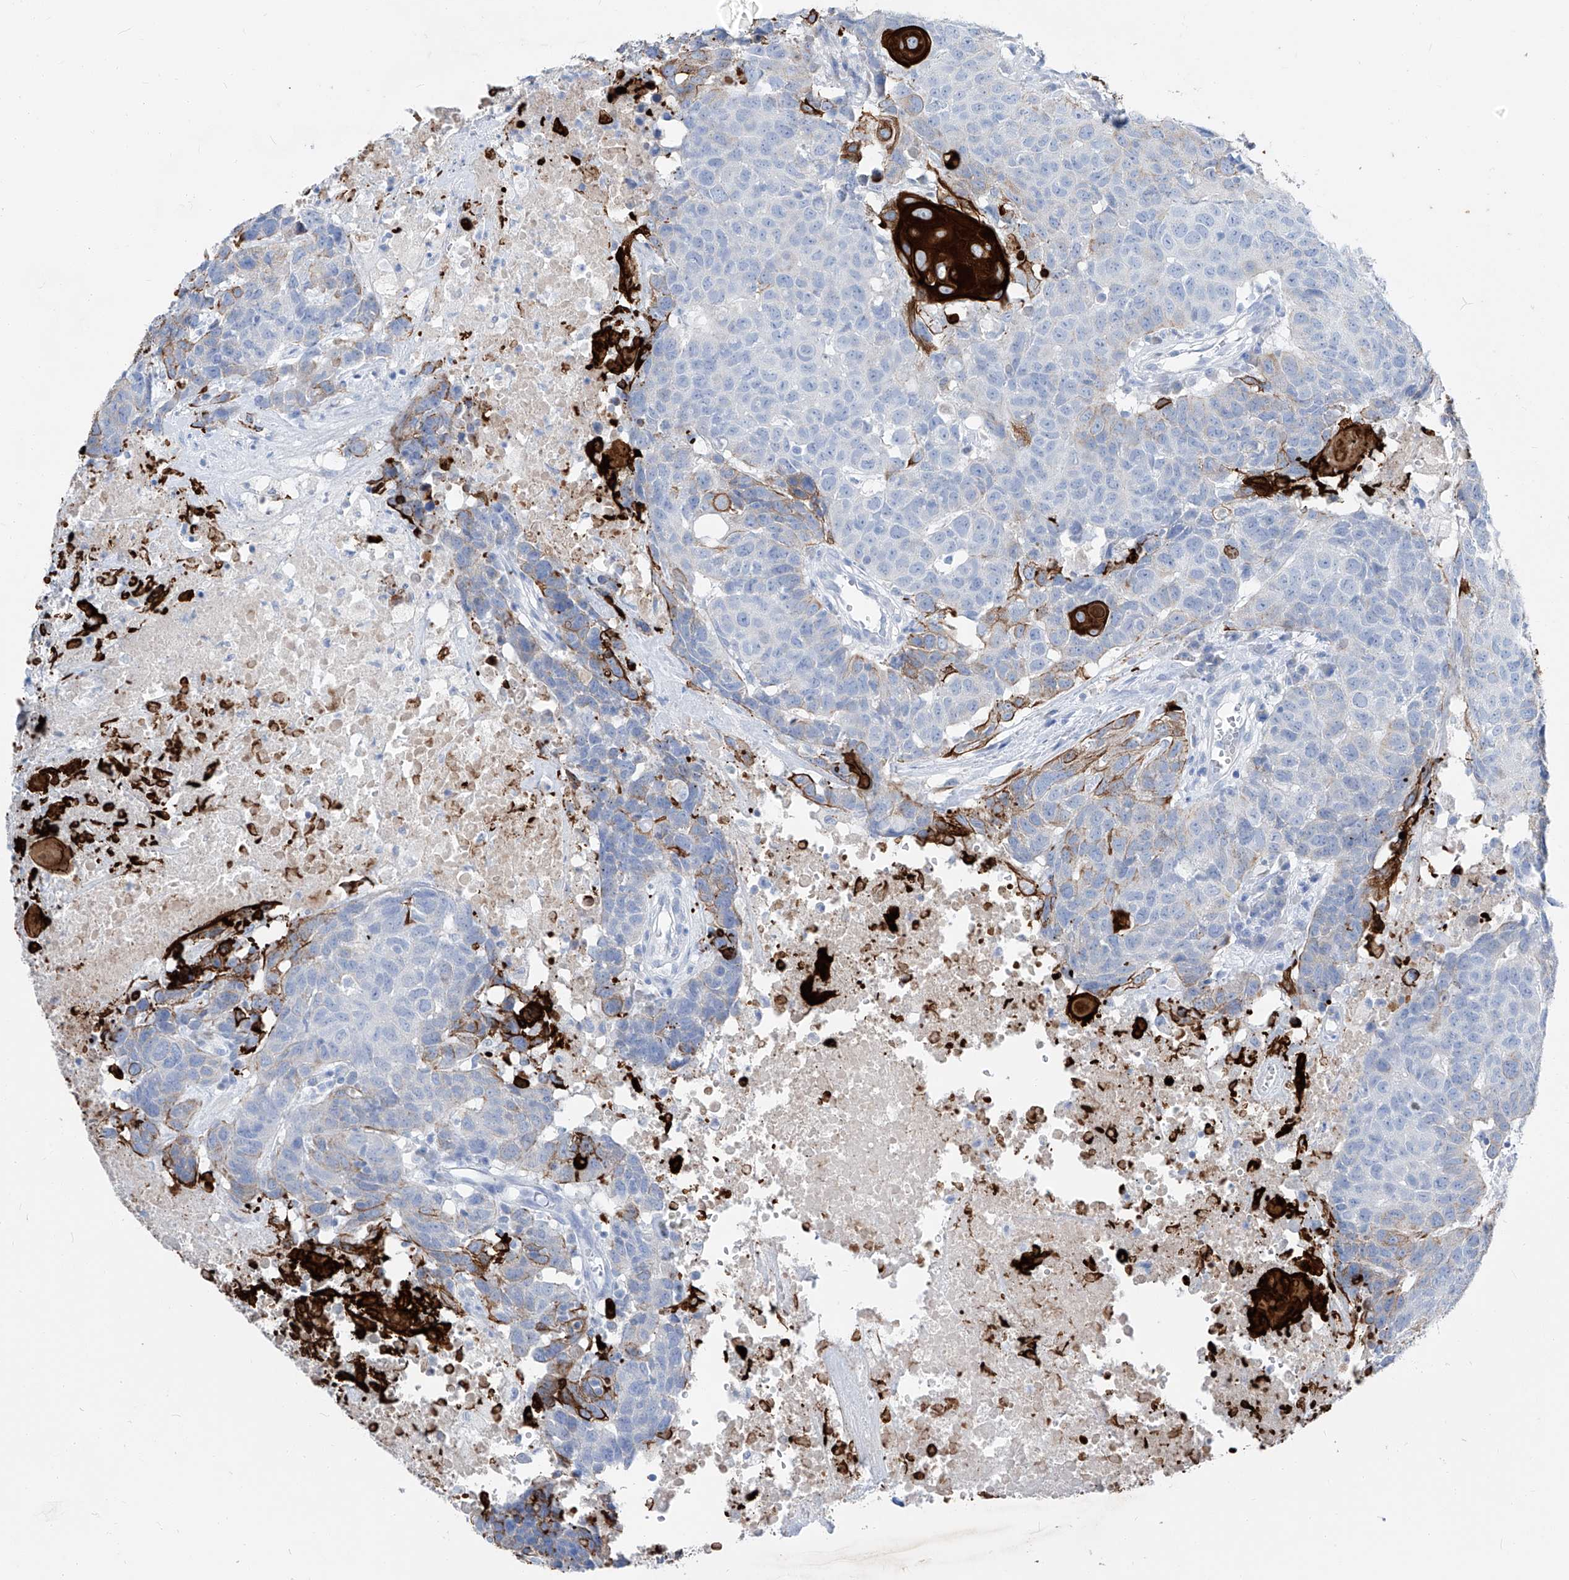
{"staining": {"intensity": "strong", "quantity": "<25%", "location": "cytoplasmic/membranous"}, "tissue": "head and neck cancer", "cell_type": "Tumor cells", "image_type": "cancer", "snomed": [{"axis": "morphology", "description": "Squamous cell carcinoma, NOS"}, {"axis": "topography", "description": "Head-Neck"}], "caption": "High-power microscopy captured an immunohistochemistry image of head and neck cancer, revealing strong cytoplasmic/membranous staining in approximately <25% of tumor cells.", "gene": "FRS3", "patient": {"sex": "male", "age": 66}}